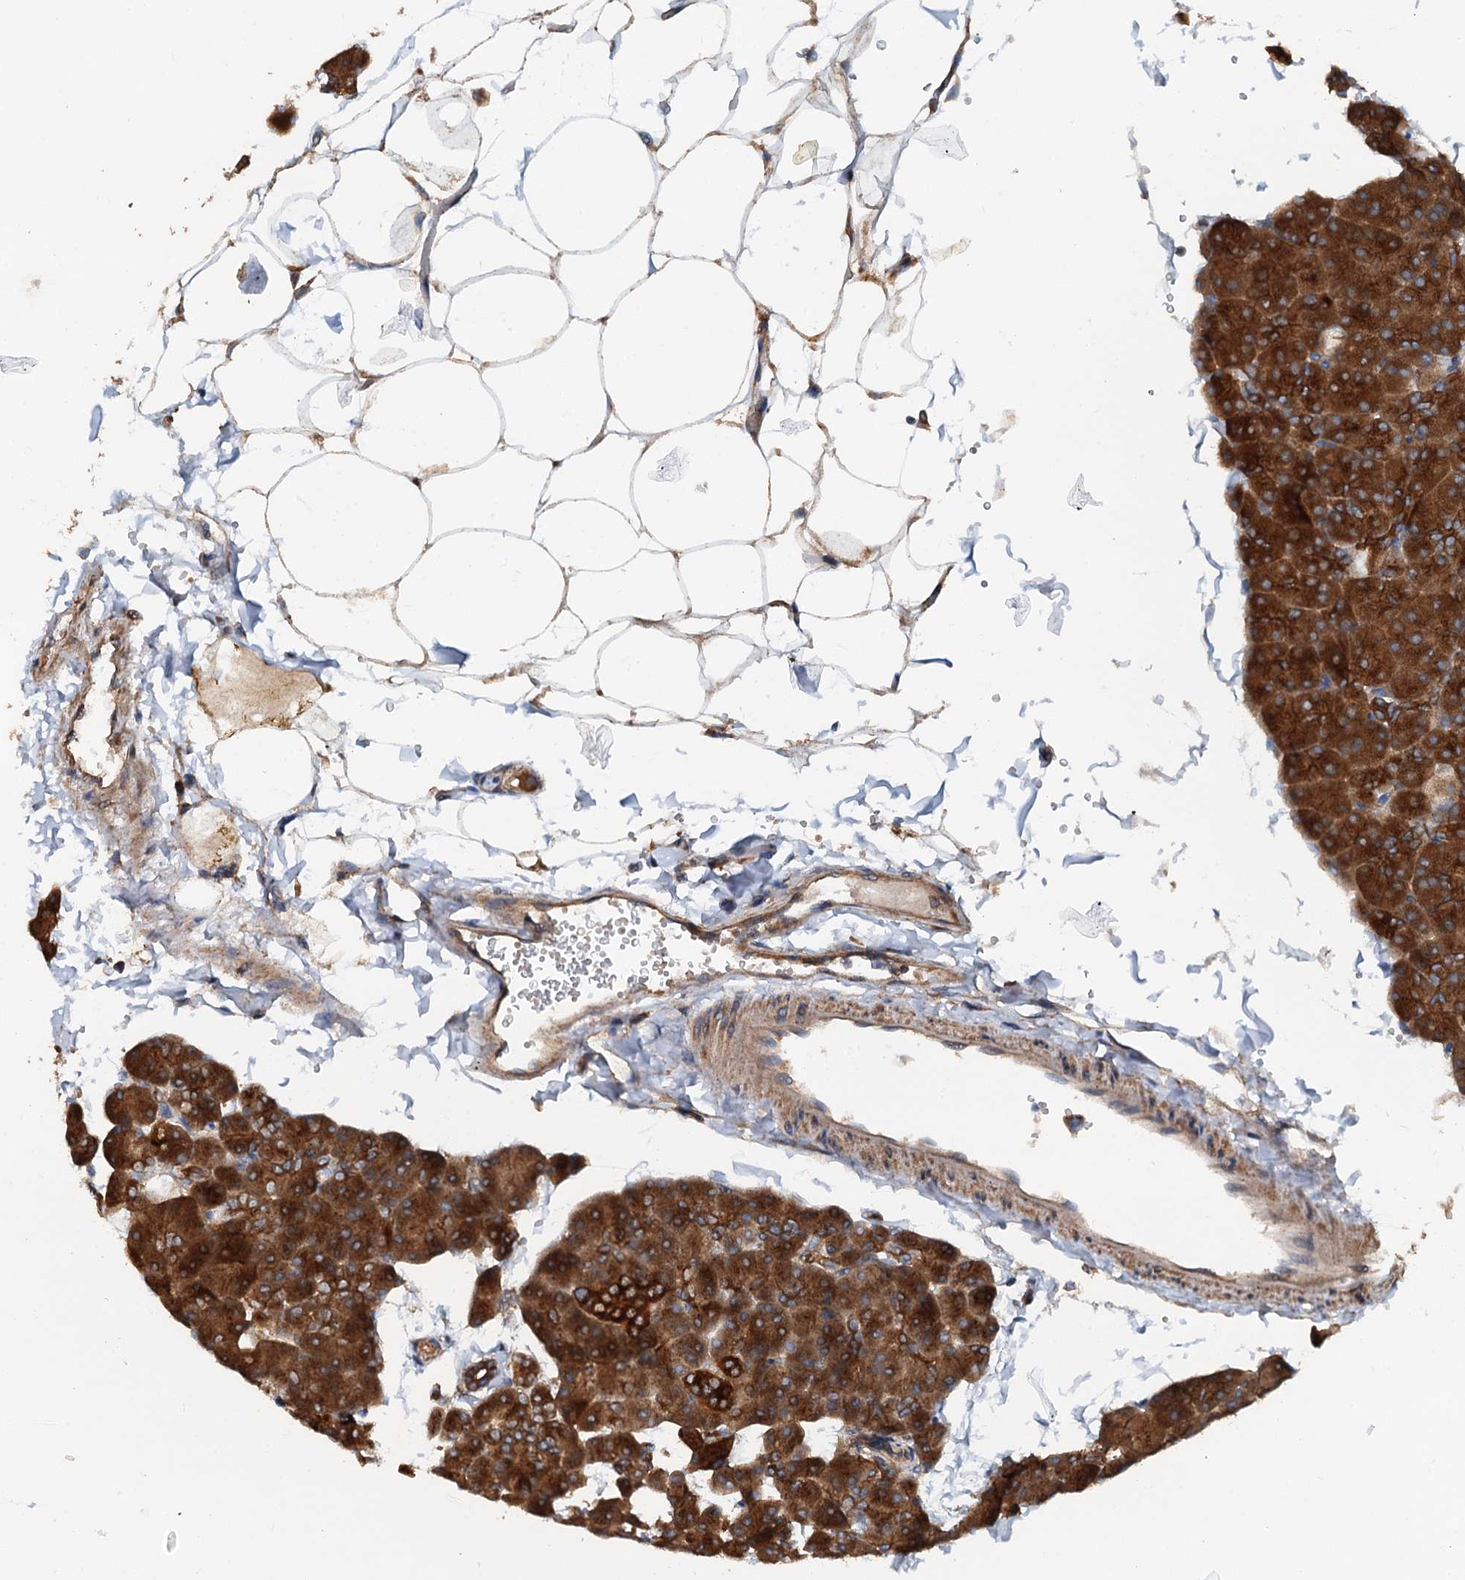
{"staining": {"intensity": "strong", "quantity": ">75%", "location": "cytoplasmic/membranous"}, "tissue": "pancreas", "cell_type": "Exocrine glandular cells", "image_type": "normal", "snomed": [{"axis": "morphology", "description": "Normal tissue, NOS"}, {"axis": "topography", "description": "Pancreas"}], "caption": "The histopathology image demonstrates immunohistochemical staining of normal pancreas. There is strong cytoplasmic/membranous positivity is present in about >75% of exocrine glandular cells.", "gene": "COG3", "patient": {"sex": "male", "age": 35}}